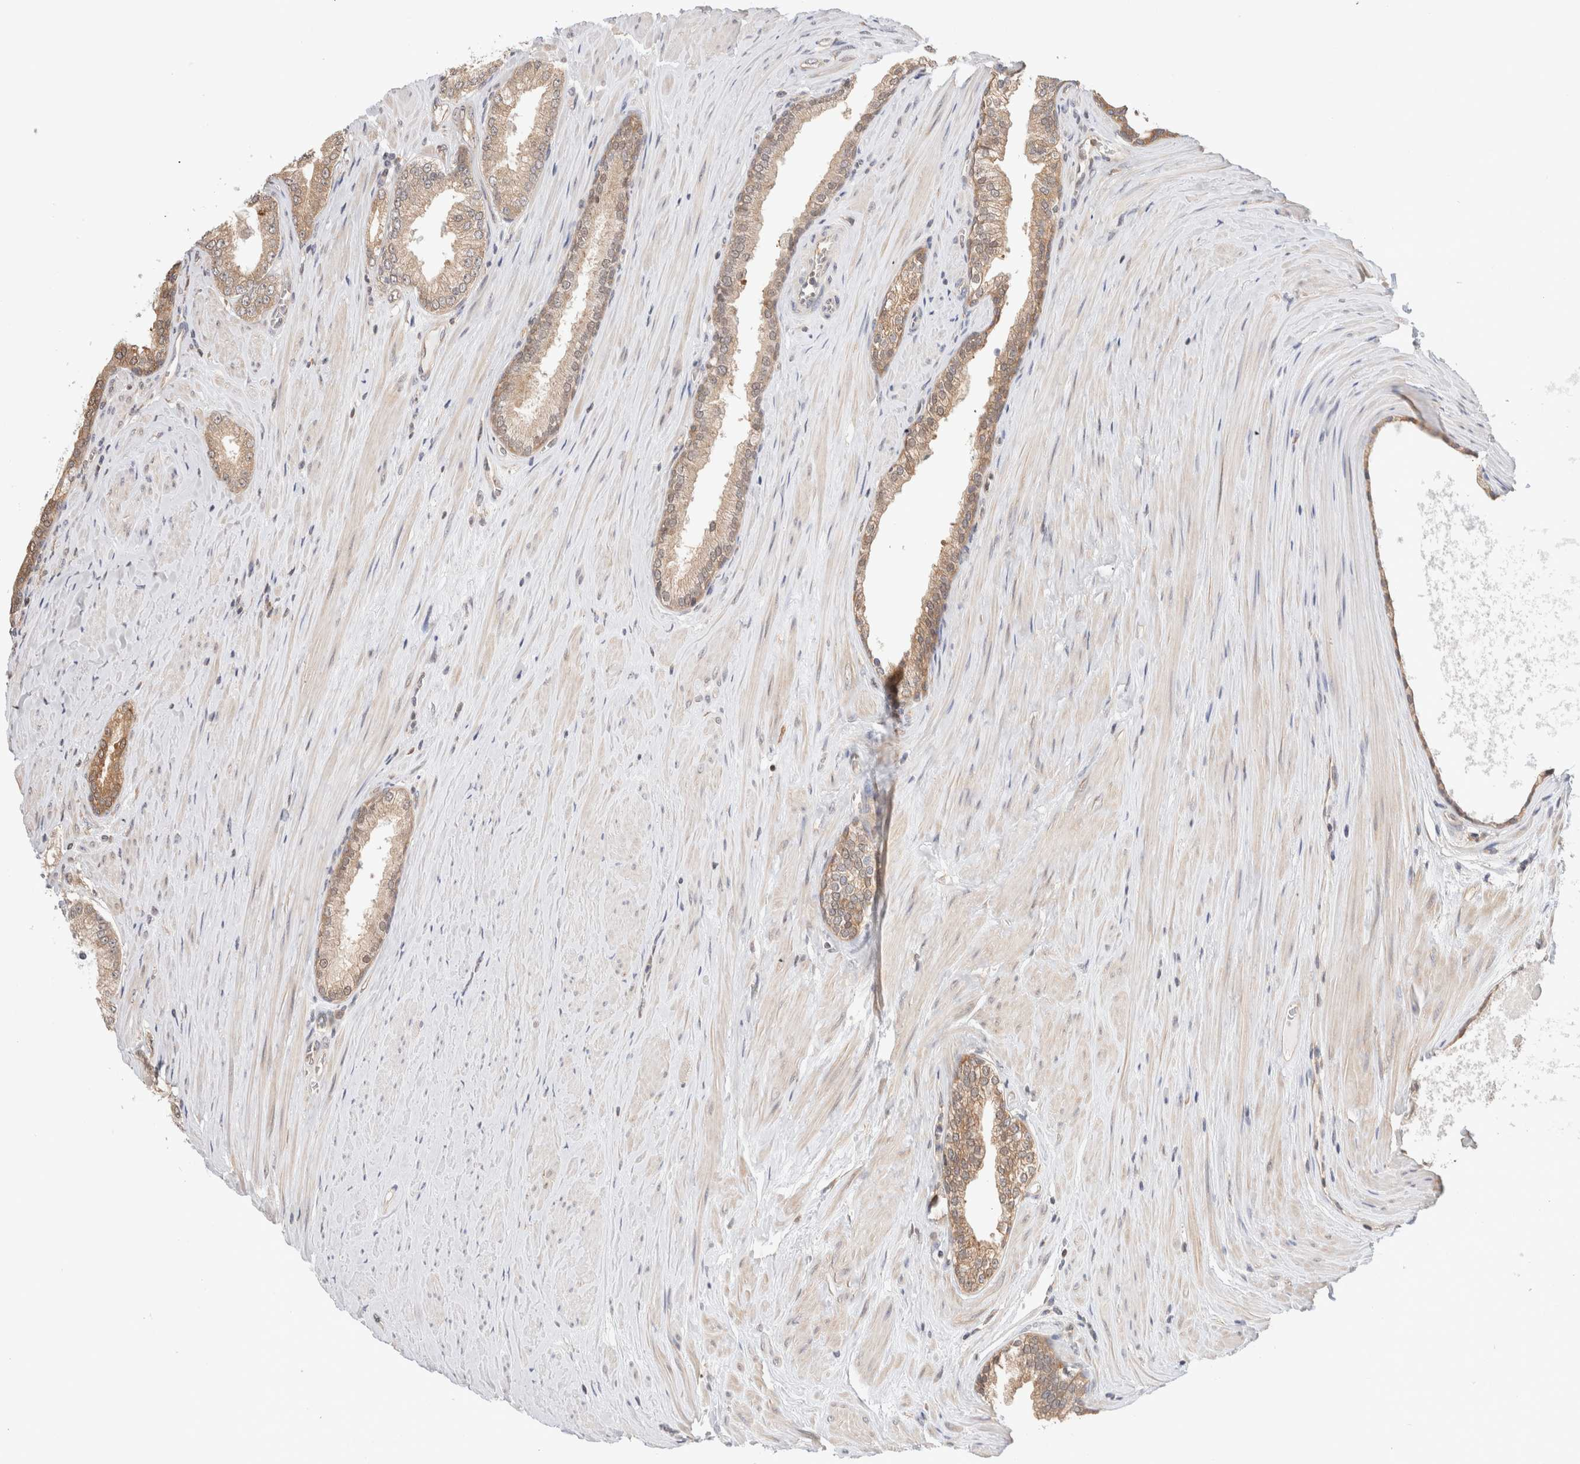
{"staining": {"intensity": "weak", "quantity": ">75%", "location": "cytoplasmic/membranous"}, "tissue": "prostate cancer", "cell_type": "Tumor cells", "image_type": "cancer", "snomed": [{"axis": "morphology", "description": "Adenocarcinoma, Low grade"}, {"axis": "topography", "description": "Prostate"}], "caption": "Tumor cells exhibit weak cytoplasmic/membranous staining in about >75% of cells in prostate cancer (low-grade adenocarcinoma).", "gene": "C17orf97", "patient": {"sex": "male", "age": 62}}